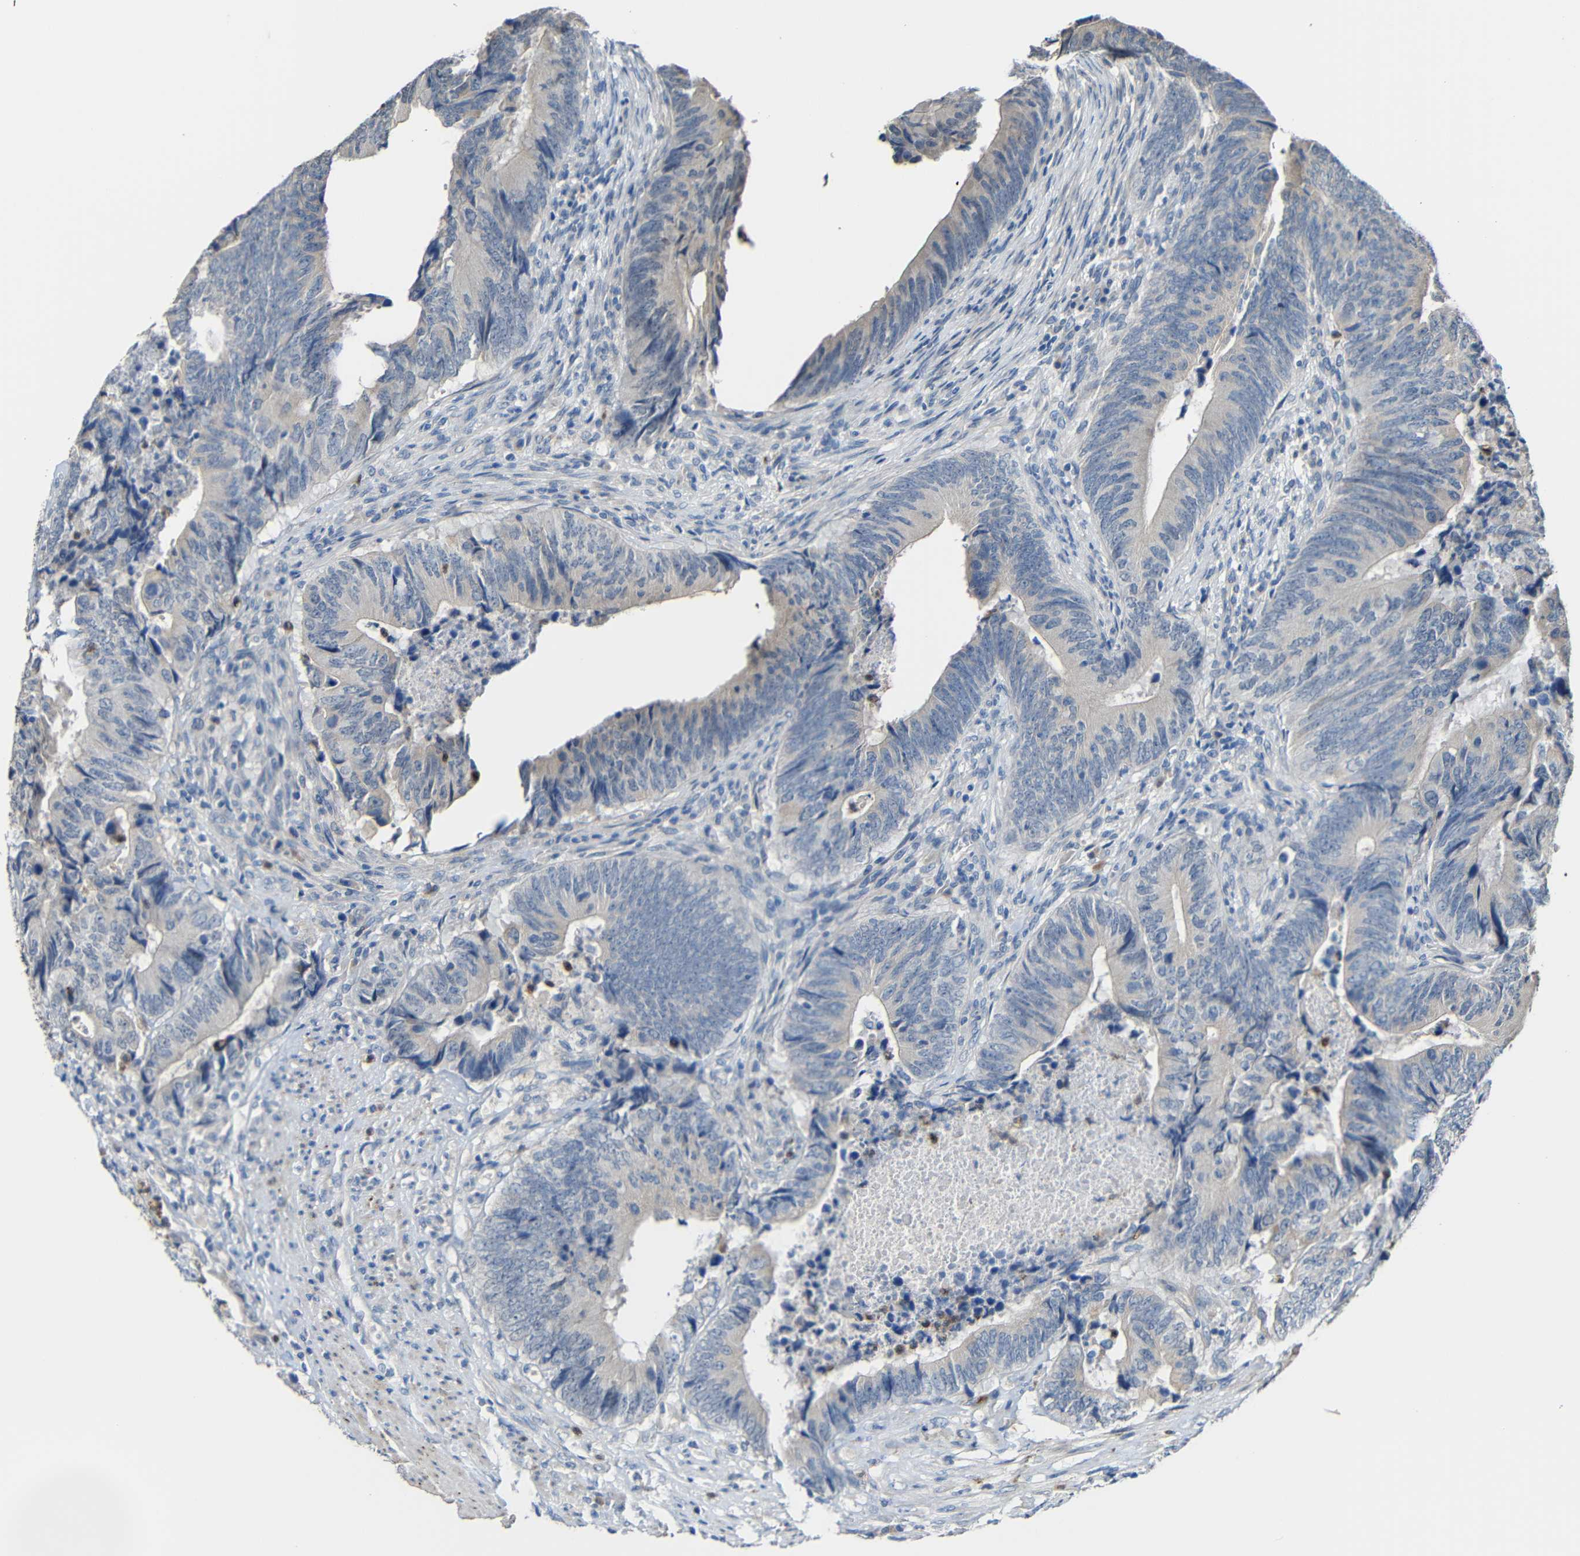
{"staining": {"intensity": "weak", "quantity": "<25%", "location": "cytoplasmic/membranous"}, "tissue": "colorectal cancer", "cell_type": "Tumor cells", "image_type": "cancer", "snomed": [{"axis": "morphology", "description": "Normal tissue, NOS"}, {"axis": "morphology", "description": "Adenocarcinoma, NOS"}, {"axis": "topography", "description": "Colon"}], "caption": "Immunohistochemistry micrograph of colorectal adenocarcinoma stained for a protein (brown), which shows no positivity in tumor cells.", "gene": "STBD1", "patient": {"sex": "male", "age": 56}}